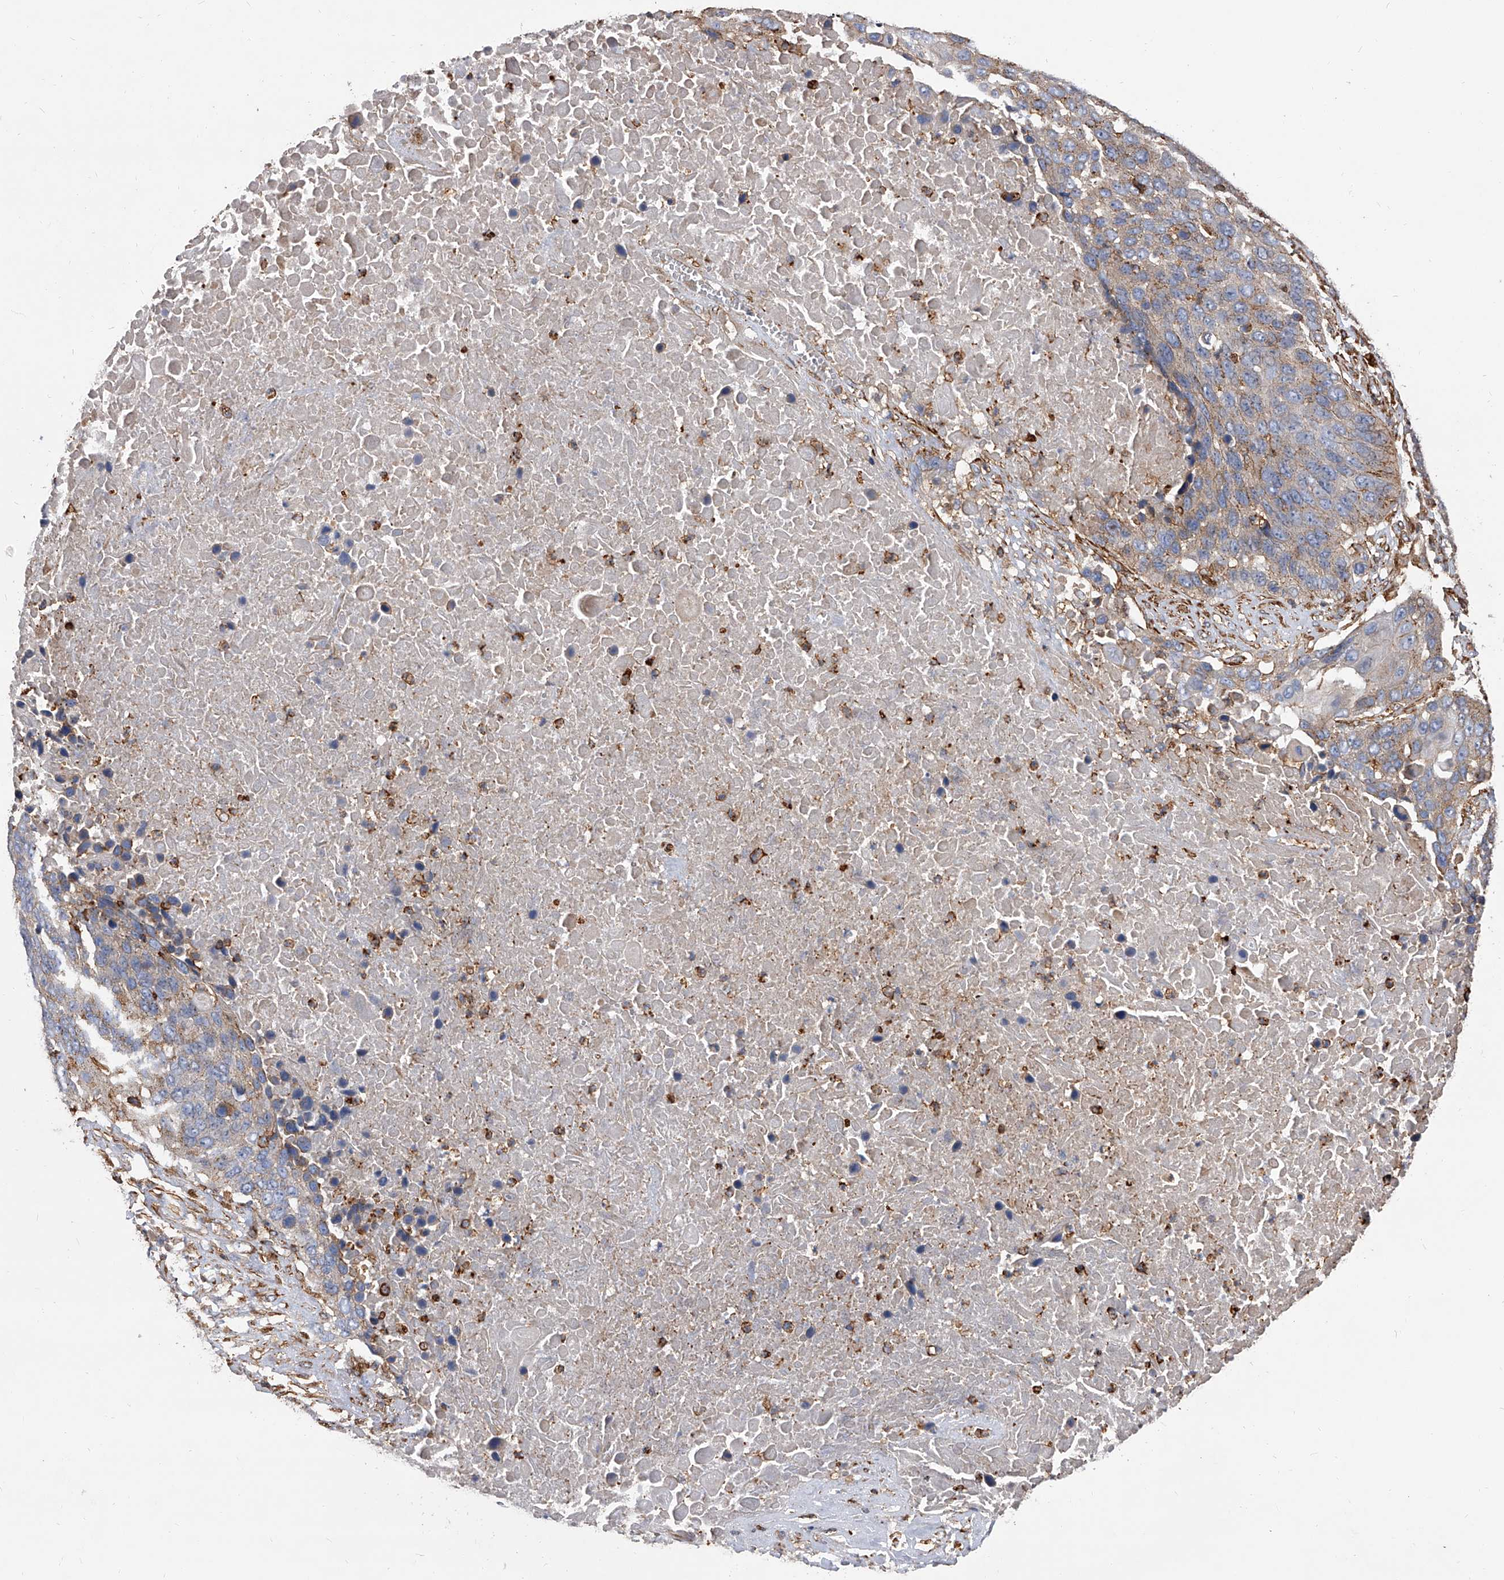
{"staining": {"intensity": "weak", "quantity": "<25%", "location": "cytoplasmic/membranous"}, "tissue": "lung cancer", "cell_type": "Tumor cells", "image_type": "cancer", "snomed": [{"axis": "morphology", "description": "Squamous cell carcinoma, NOS"}, {"axis": "topography", "description": "Lung"}], "caption": "The photomicrograph displays no significant expression in tumor cells of squamous cell carcinoma (lung).", "gene": "PISD", "patient": {"sex": "male", "age": 66}}